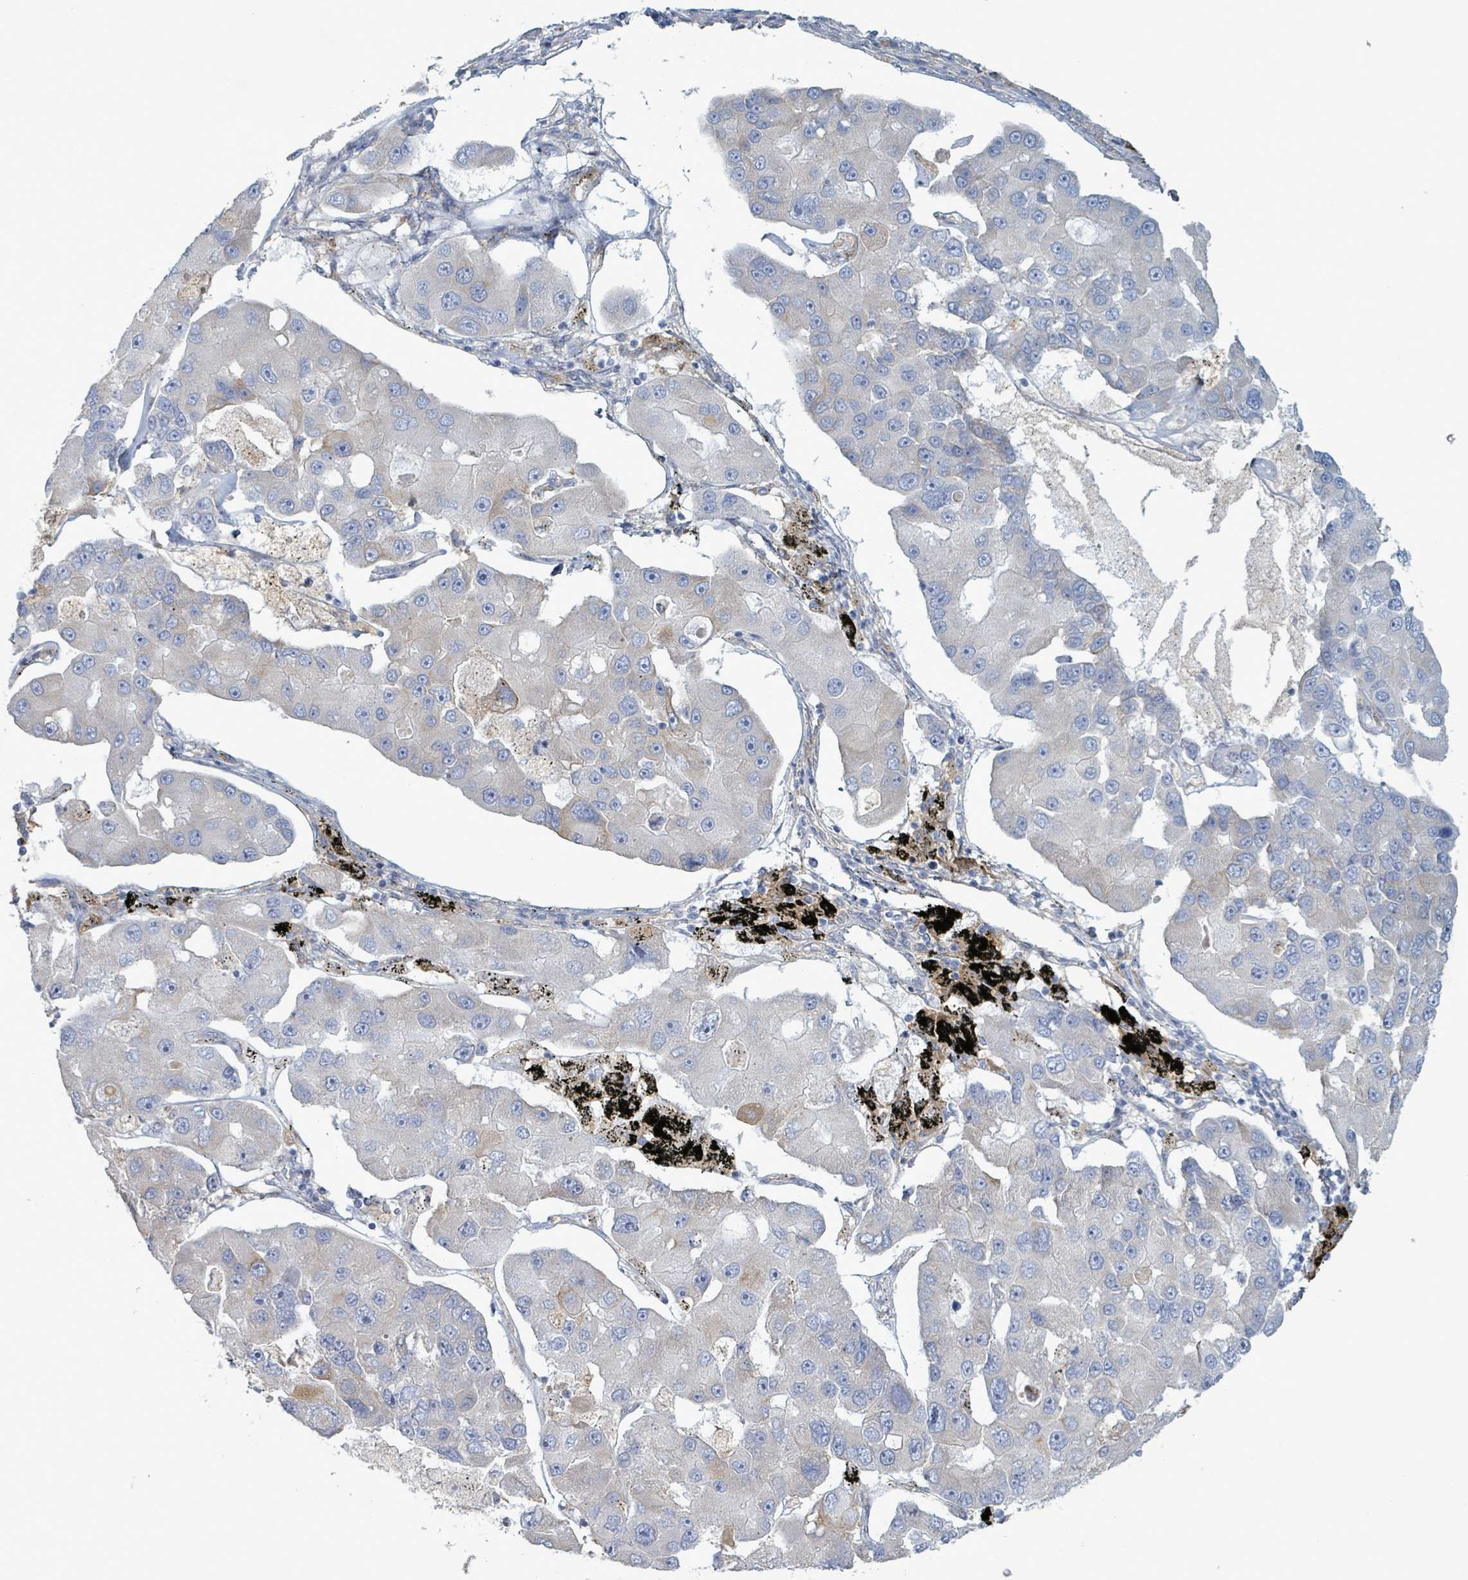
{"staining": {"intensity": "negative", "quantity": "none", "location": "none"}, "tissue": "lung cancer", "cell_type": "Tumor cells", "image_type": "cancer", "snomed": [{"axis": "morphology", "description": "Adenocarcinoma, NOS"}, {"axis": "topography", "description": "Lung"}], "caption": "Immunohistochemical staining of human lung cancer (adenocarcinoma) displays no significant positivity in tumor cells.", "gene": "COL13A1", "patient": {"sex": "female", "age": 54}}